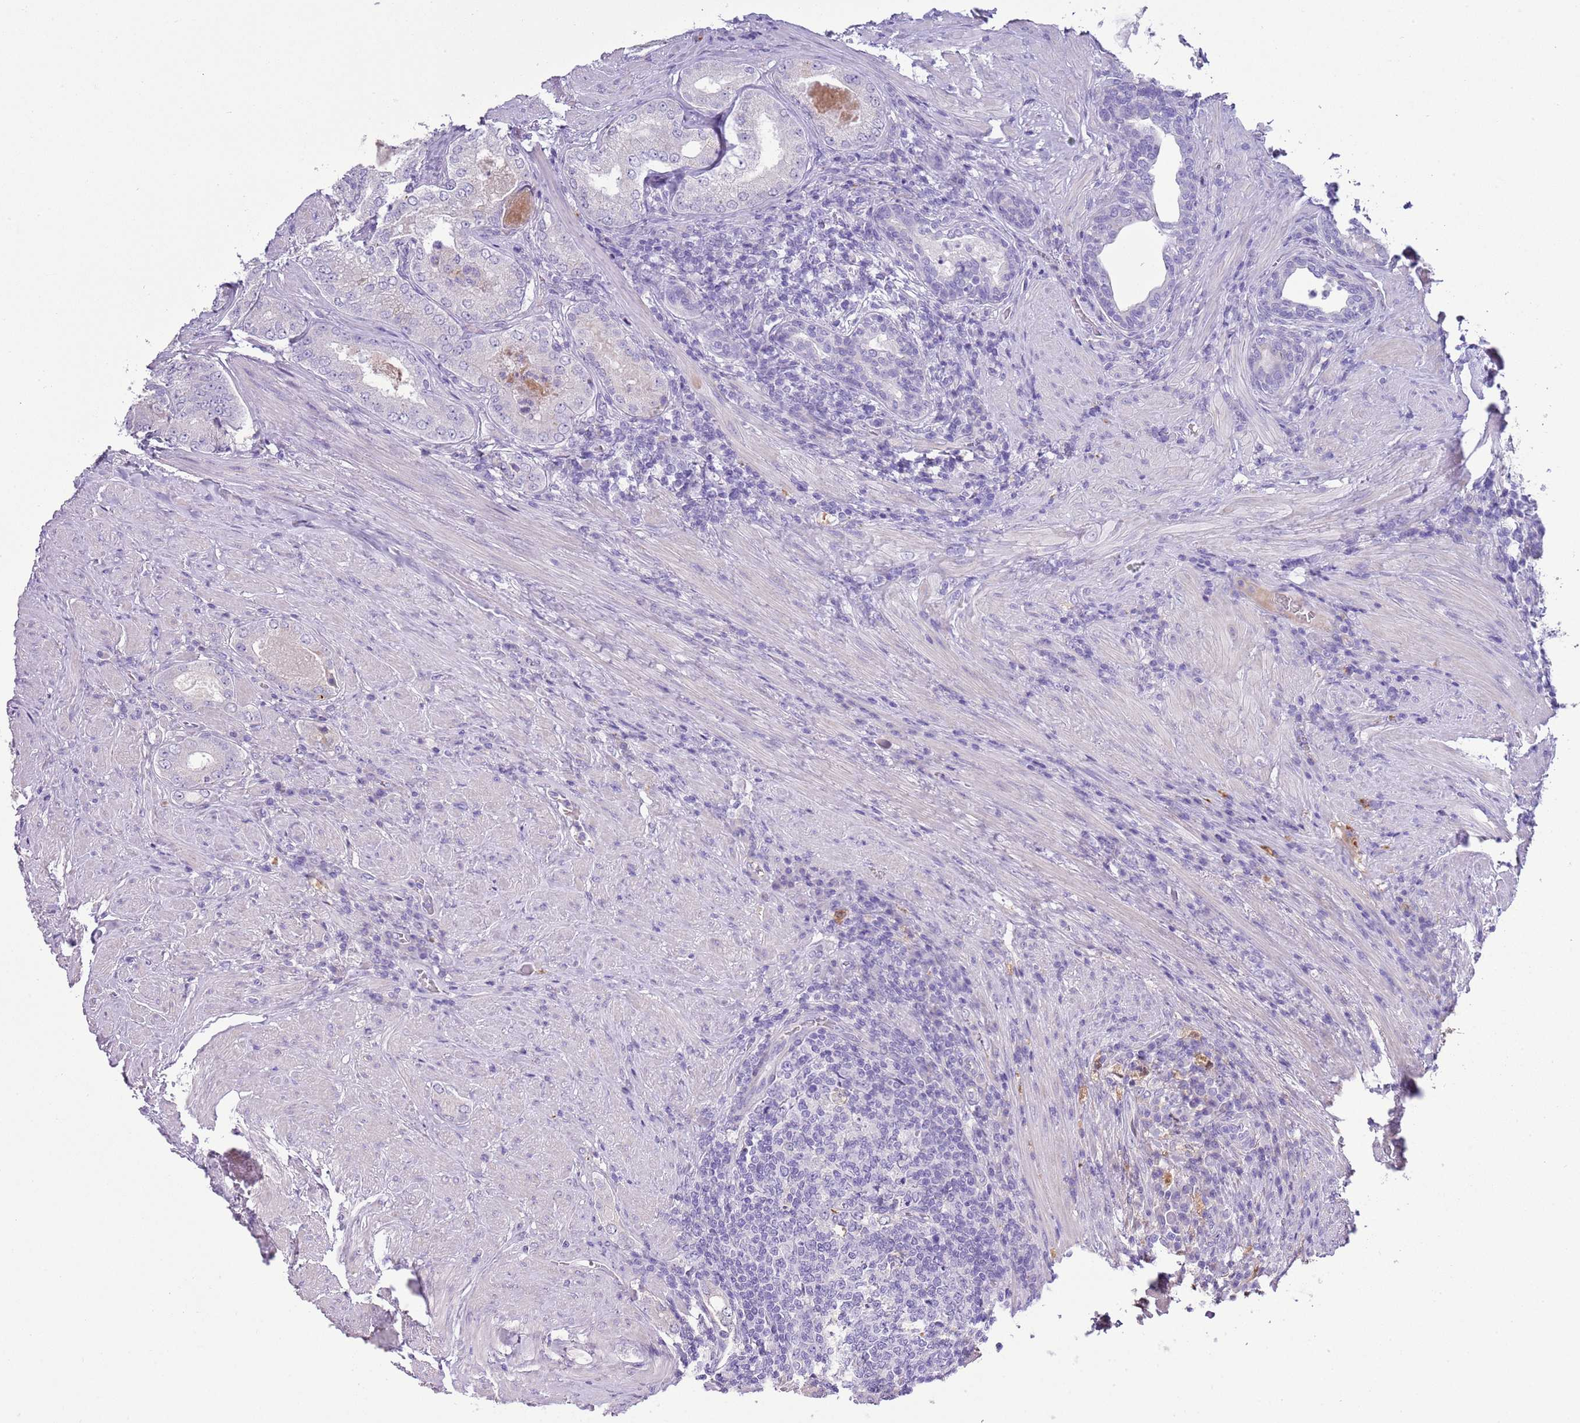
{"staining": {"intensity": "negative", "quantity": "none", "location": "none"}, "tissue": "prostate cancer", "cell_type": "Tumor cells", "image_type": "cancer", "snomed": [{"axis": "morphology", "description": "Adenocarcinoma, Low grade"}, {"axis": "topography", "description": "Prostate"}], "caption": "Immunohistochemistry of prostate cancer (low-grade adenocarcinoma) displays no expression in tumor cells.", "gene": "ABHD17C", "patient": {"sex": "male", "age": 68}}